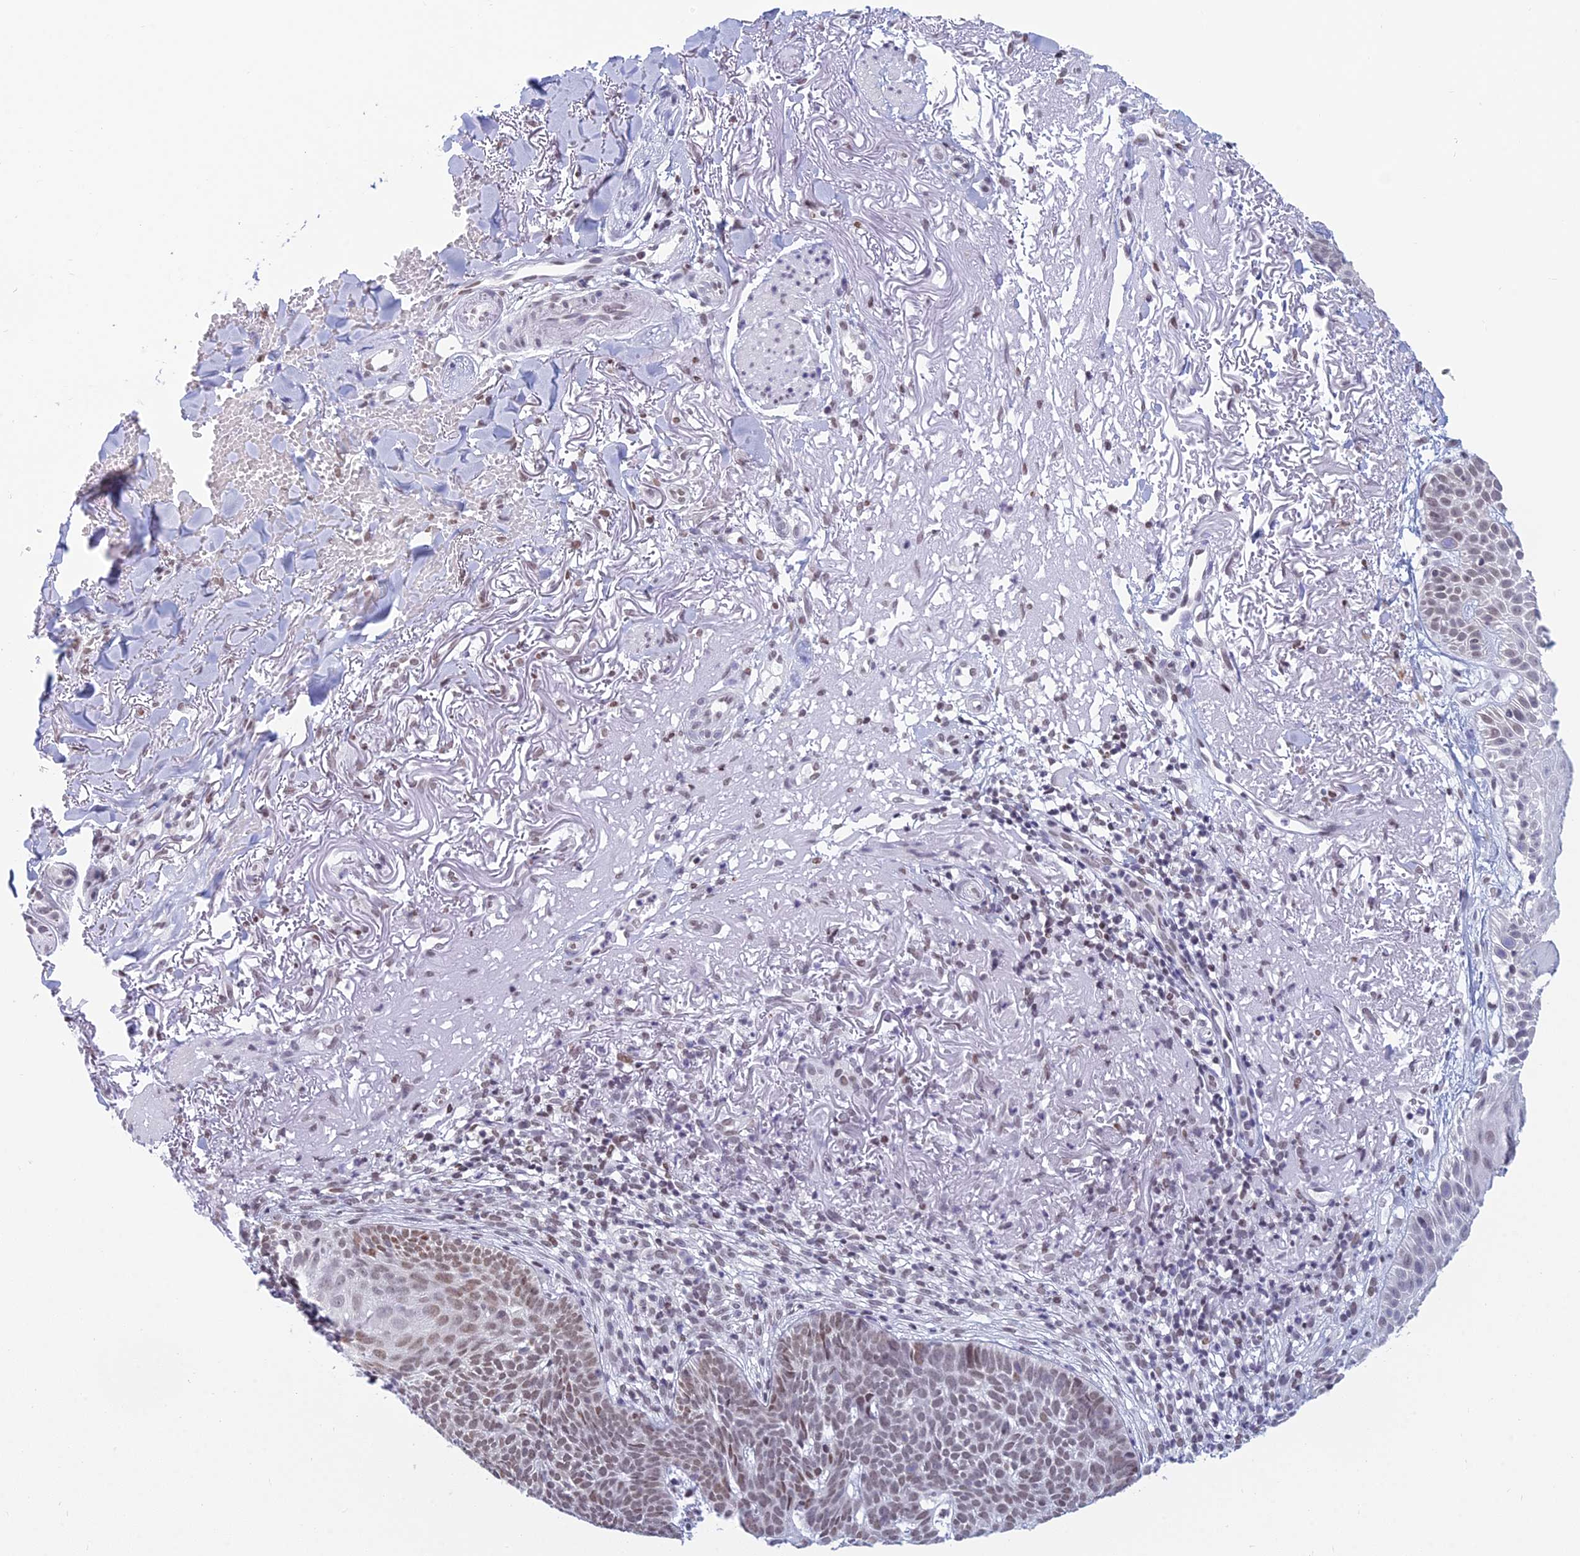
{"staining": {"intensity": "moderate", "quantity": ">75%", "location": "nuclear"}, "tissue": "skin cancer", "cell_type": "Tumor cells", "image_type": "cancer", "snomed": [{"axis": "morphology", "description": "Basal cell carcinoma"}, {"axis": "topography", "description": "Skin"}], "caption": "A photomicrograph of human basal cell carcinoma (skin) stained for a protein demonstrates moderate nuclear brown staining in tumor cells.", "gene": "CDC26", "patient": {"sex": "female", "age": 78}}